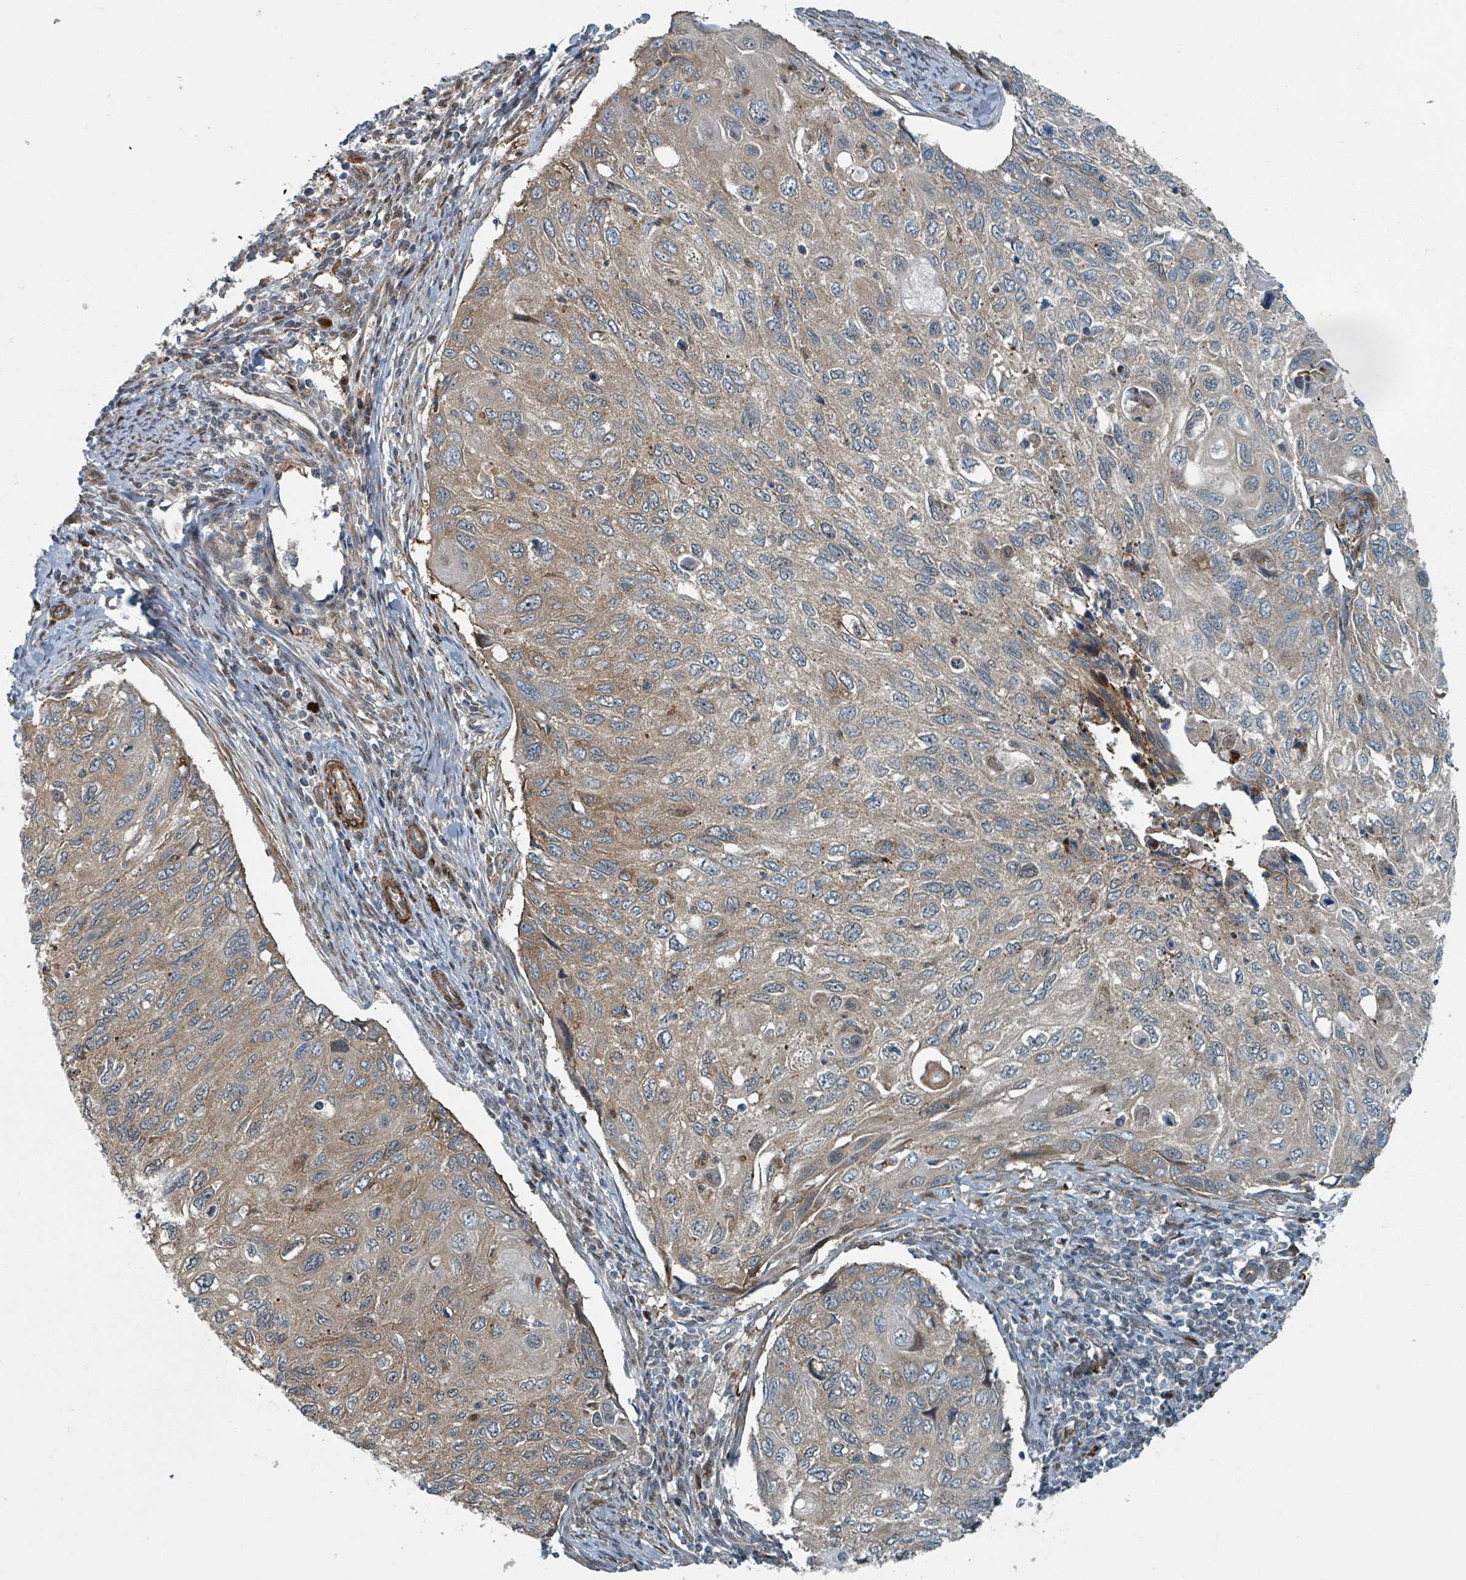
{"staining": {"intensity": "weak", "quantity": ">75%", "location": "cytoplasmic/membranous"}, "tissue": "cervical cancer", "cell_type": "Tumor cells", "image_type": "cancer", "snomed": [{"axis": "morphology", "description": "Squamous cell carcinoma, NOS"}, {"axis": "topography", "description": "Cervix"}], "caption": "An IHC micrograph of neoplastic tissue is shown. Protein staining in brown labels weak cytoplasmic/membranous positivity in cervical cancer within tumor cells. Using DAB (3,3'-diaminobenzidine) (brown) and hematoxylin (blue) stains, captured at high magnification using brightfield microscopy.", "gene": "RHPN2", "patient": {"sex": "female", "age": 70}}